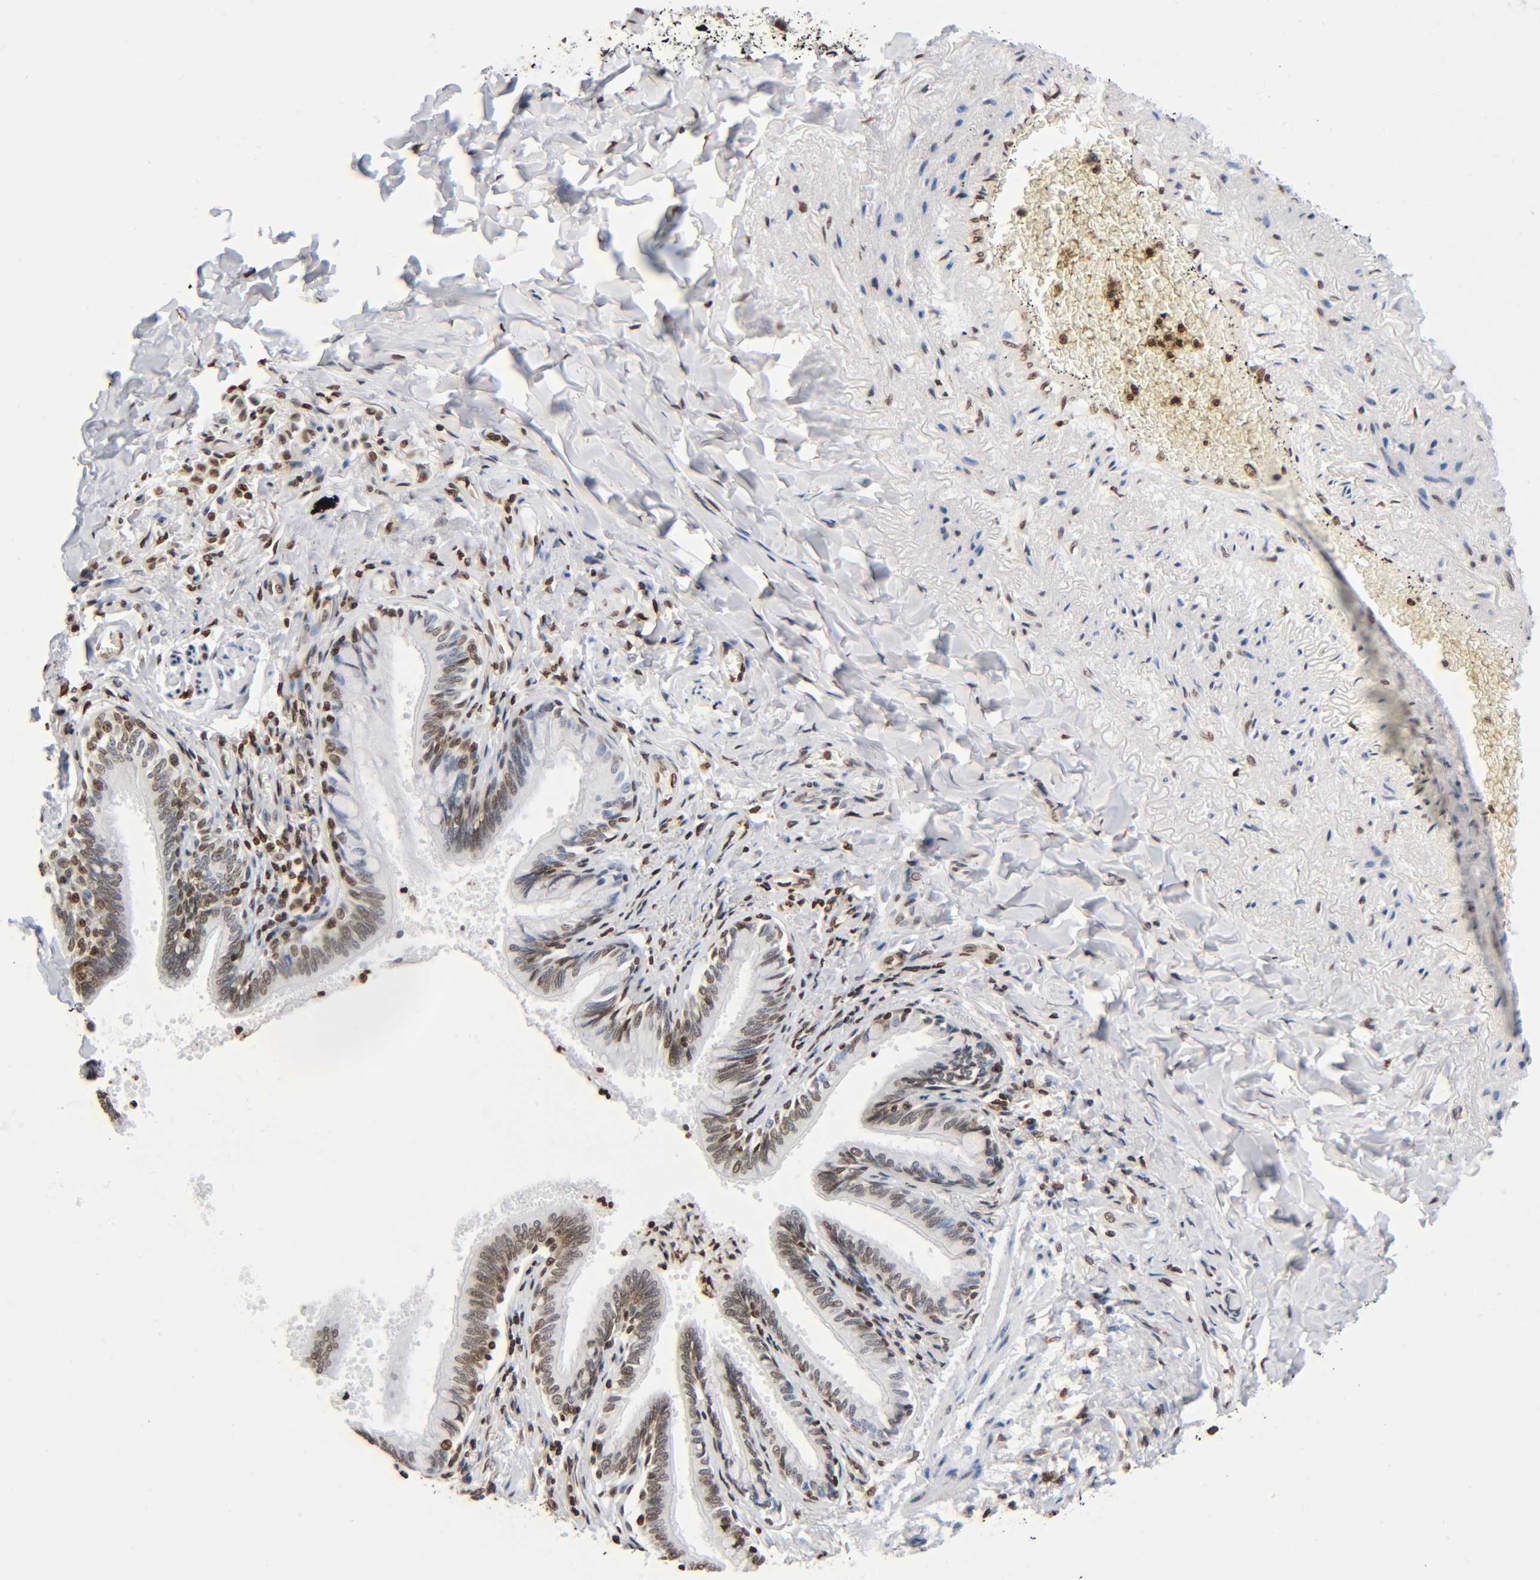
{"staining": {"intensity": "moderate", "quantity": ">75%", "location": "nuclear"}, "tissue": "bronchus", "cell_type": "Respiratory epithelial cells", "image_type": "normal", "snomed": [{"axis": "morphology", "description": "Normal tissue, NOS"}, {"axis": "topography", "description": "Lung"}], "caption": "The image demonstrates immunohistochemical staining of benign bronchus. There is moderate nuclear positivity is present in approximately >75% of respiratory epithelial cells. (DAB IHC, brown staining for protein, blue staining for nuclei).", "gene": "HOXA6", "patient": {"sex": "male", "age": 64}}